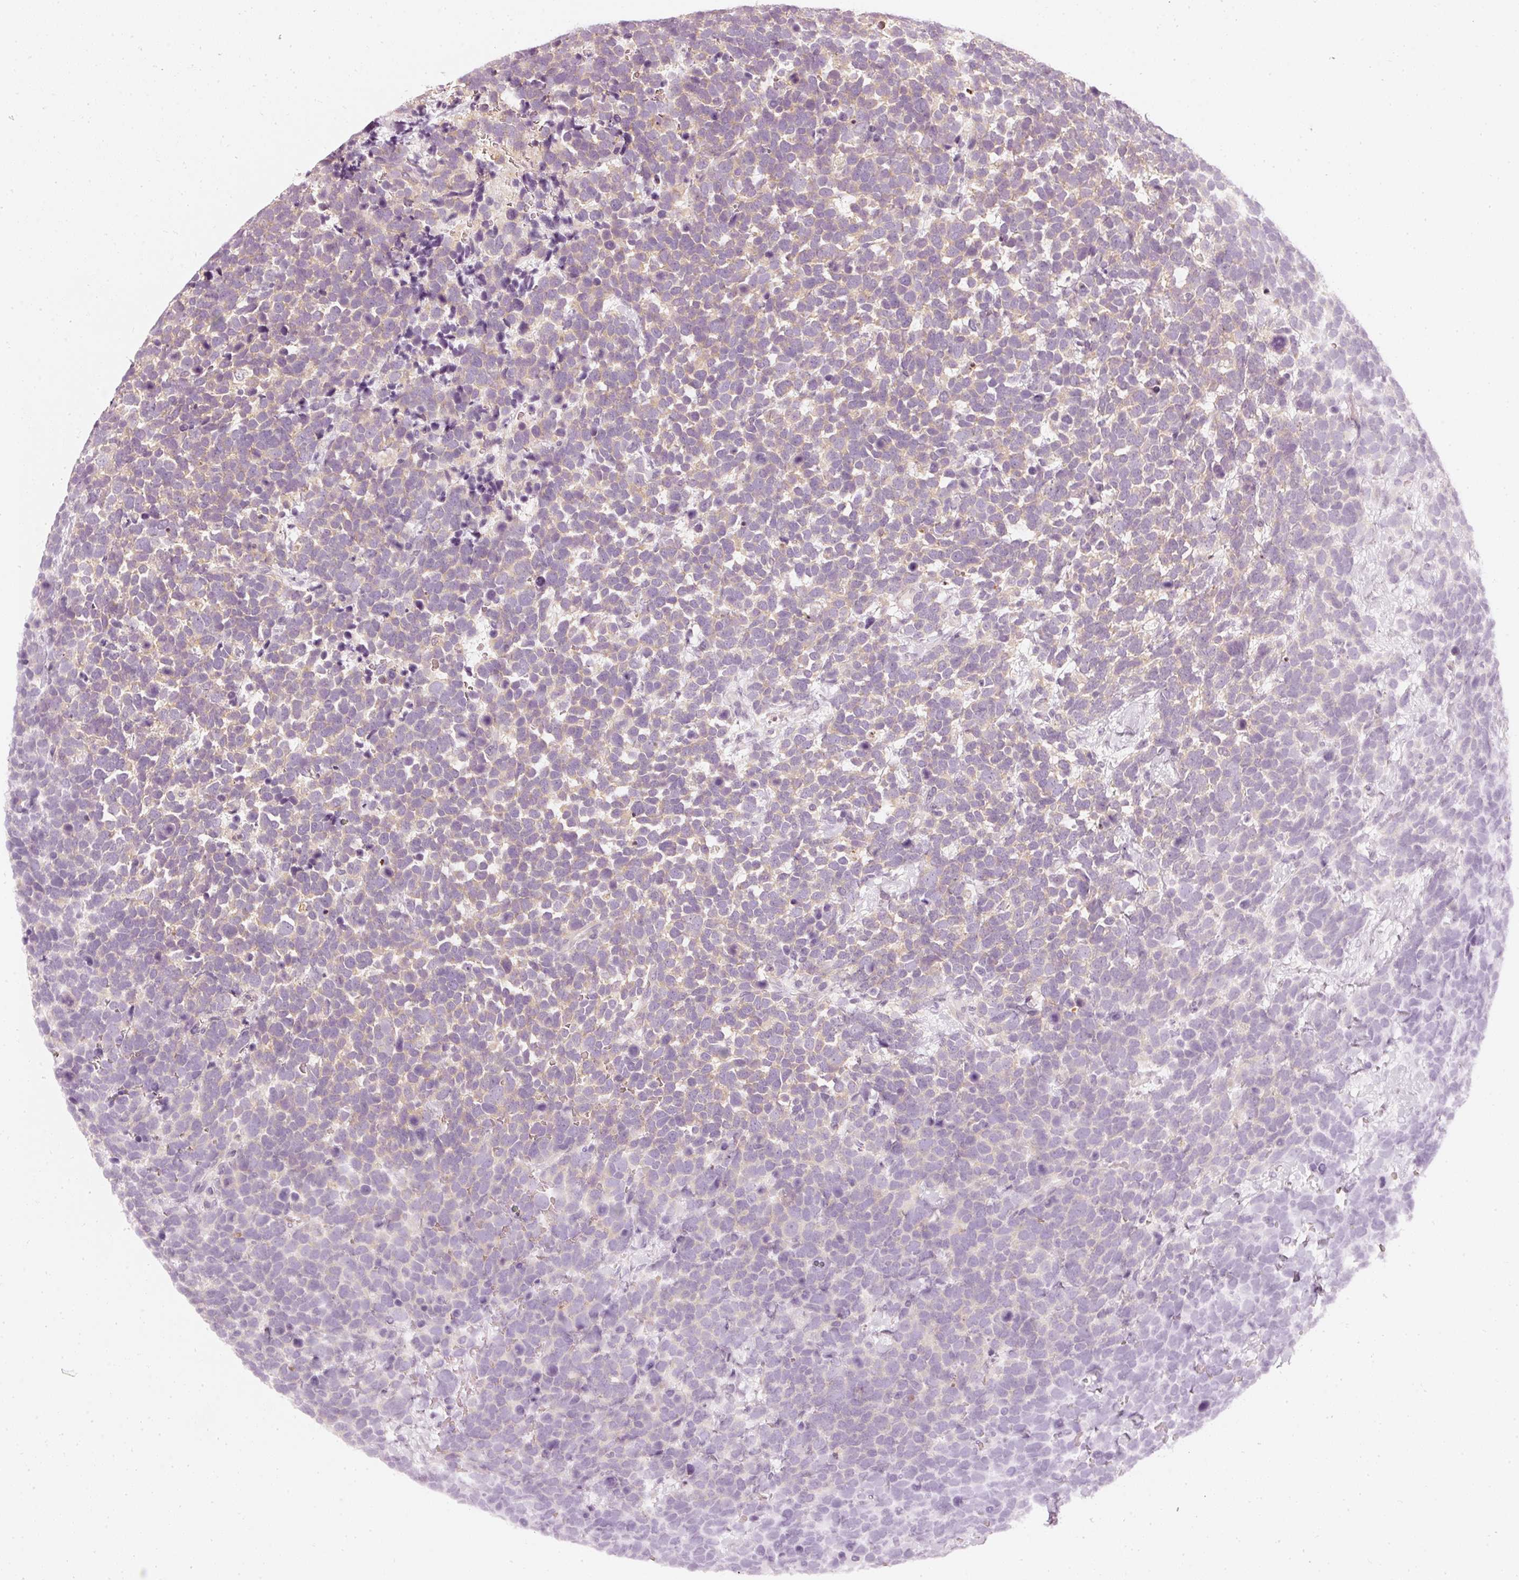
{"staining": {"intensity": "weak", "quantity": ">75%", "location": "cytoplasmic/membranous"}, "tissue": "urothelial cancer", "cell_type": "Tumor cells", "image_type": "cancer", "snomed": [{"axis": "morphology", "description": "Urothelial carcinoma, High grade"}, {"axis": "topography", "description": "Urinary bladder"}], "caption": "Immunohistochemical staining of human urothelial cancer demonstrates low levels of weak cytoplasmic/membranous expression in about >75% of tumor cells.", "gene": "CNP", "patient": {"sex": "female", "age": 82}}